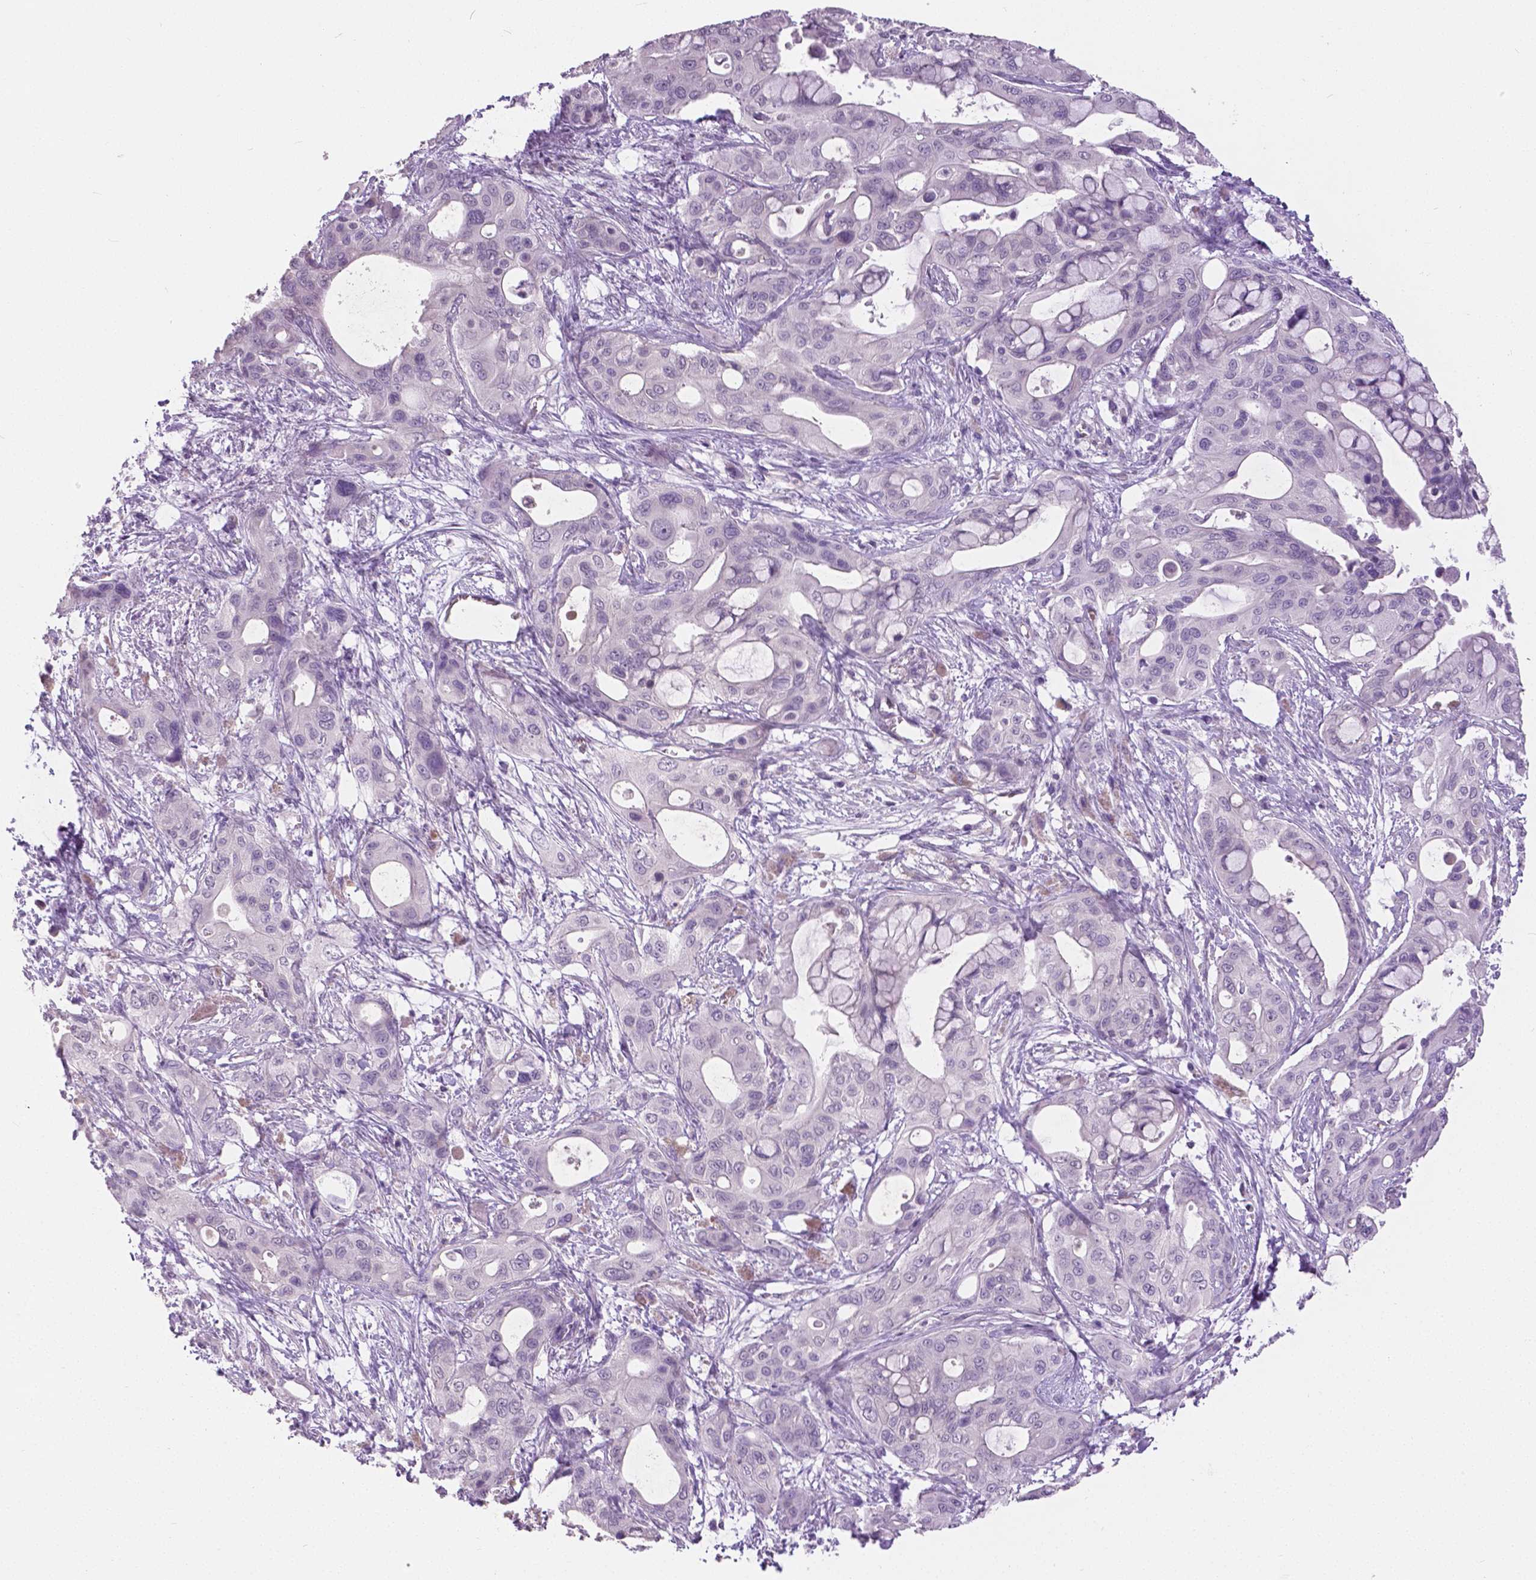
{"staining": {"intensity": "negative", "quantity": "none", "location": "none"}, "tissue": "pancreatic cancer", "cell_type": "Tumor cells", "image_type": "cancer", "snomed": [{"axis": "morphology", "description": "Adenocarcinoma, NOS"}, {"axis": "topography", "description": "Pancreas"}], "caption": "The immunohistochemistry photomicrograph has no significant positivity in tumor cells of adenocarcinoma (pancreatic) tissue.", "gene": "FOXA1", "patient": {"sex": "male", "age": 71}}